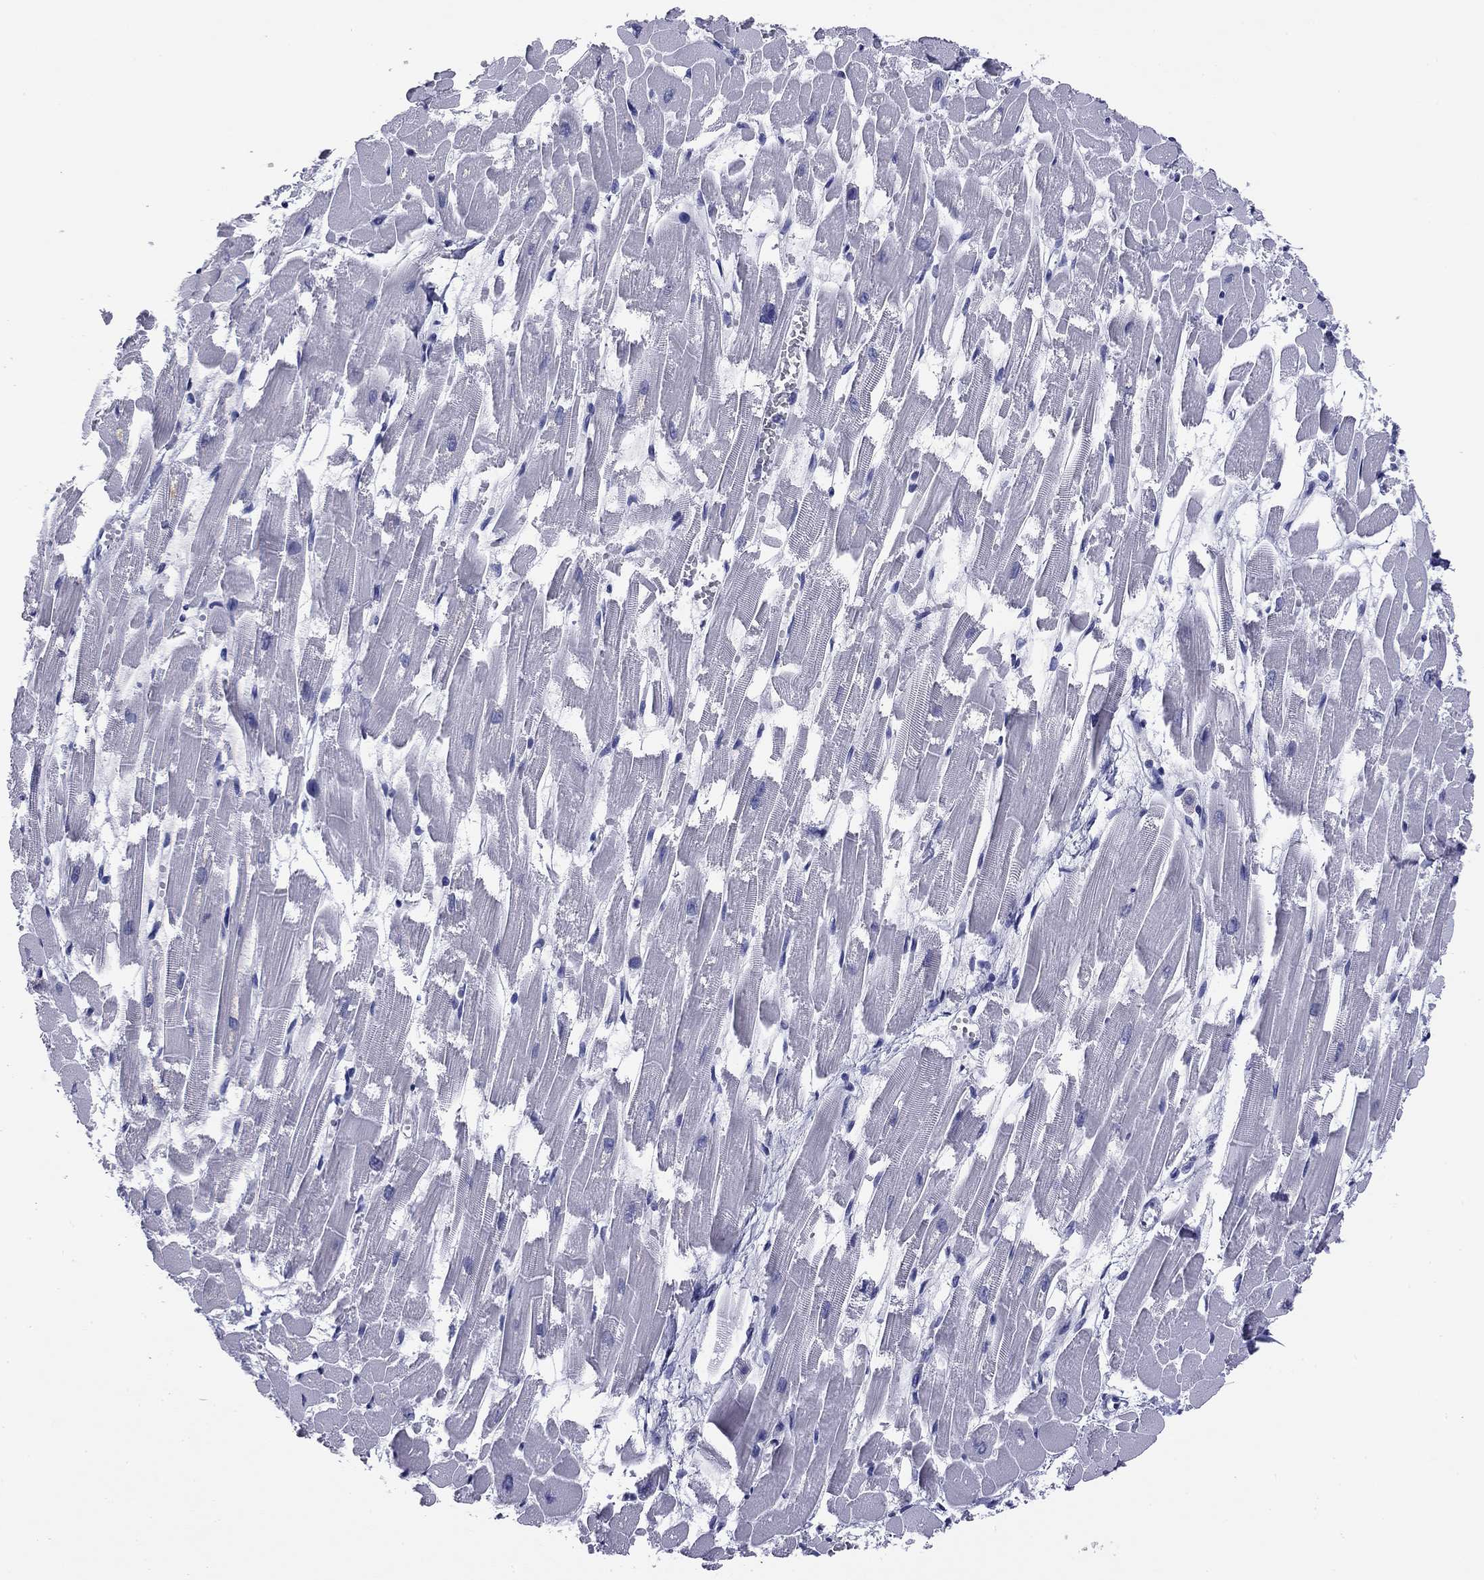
{"staining": {"intensity": "negative", "quantity": "none", "location": "none"}, "tissue": "heart muscle", "cell_type": "Cardiomyocytes", "image_type": "normal", "snomed": [{"axis": "morphology", "description": "Normal tissue, NOS"}, {"axis": "topography", "description": "Heart"}], "caption": "The immunohistochemistry (IHC) photomicrograph has no significant positivity in cardiomyocytes of heart muscle.", "gene": "ABCC2", "patient": {"sex": "female", "age": 52}}